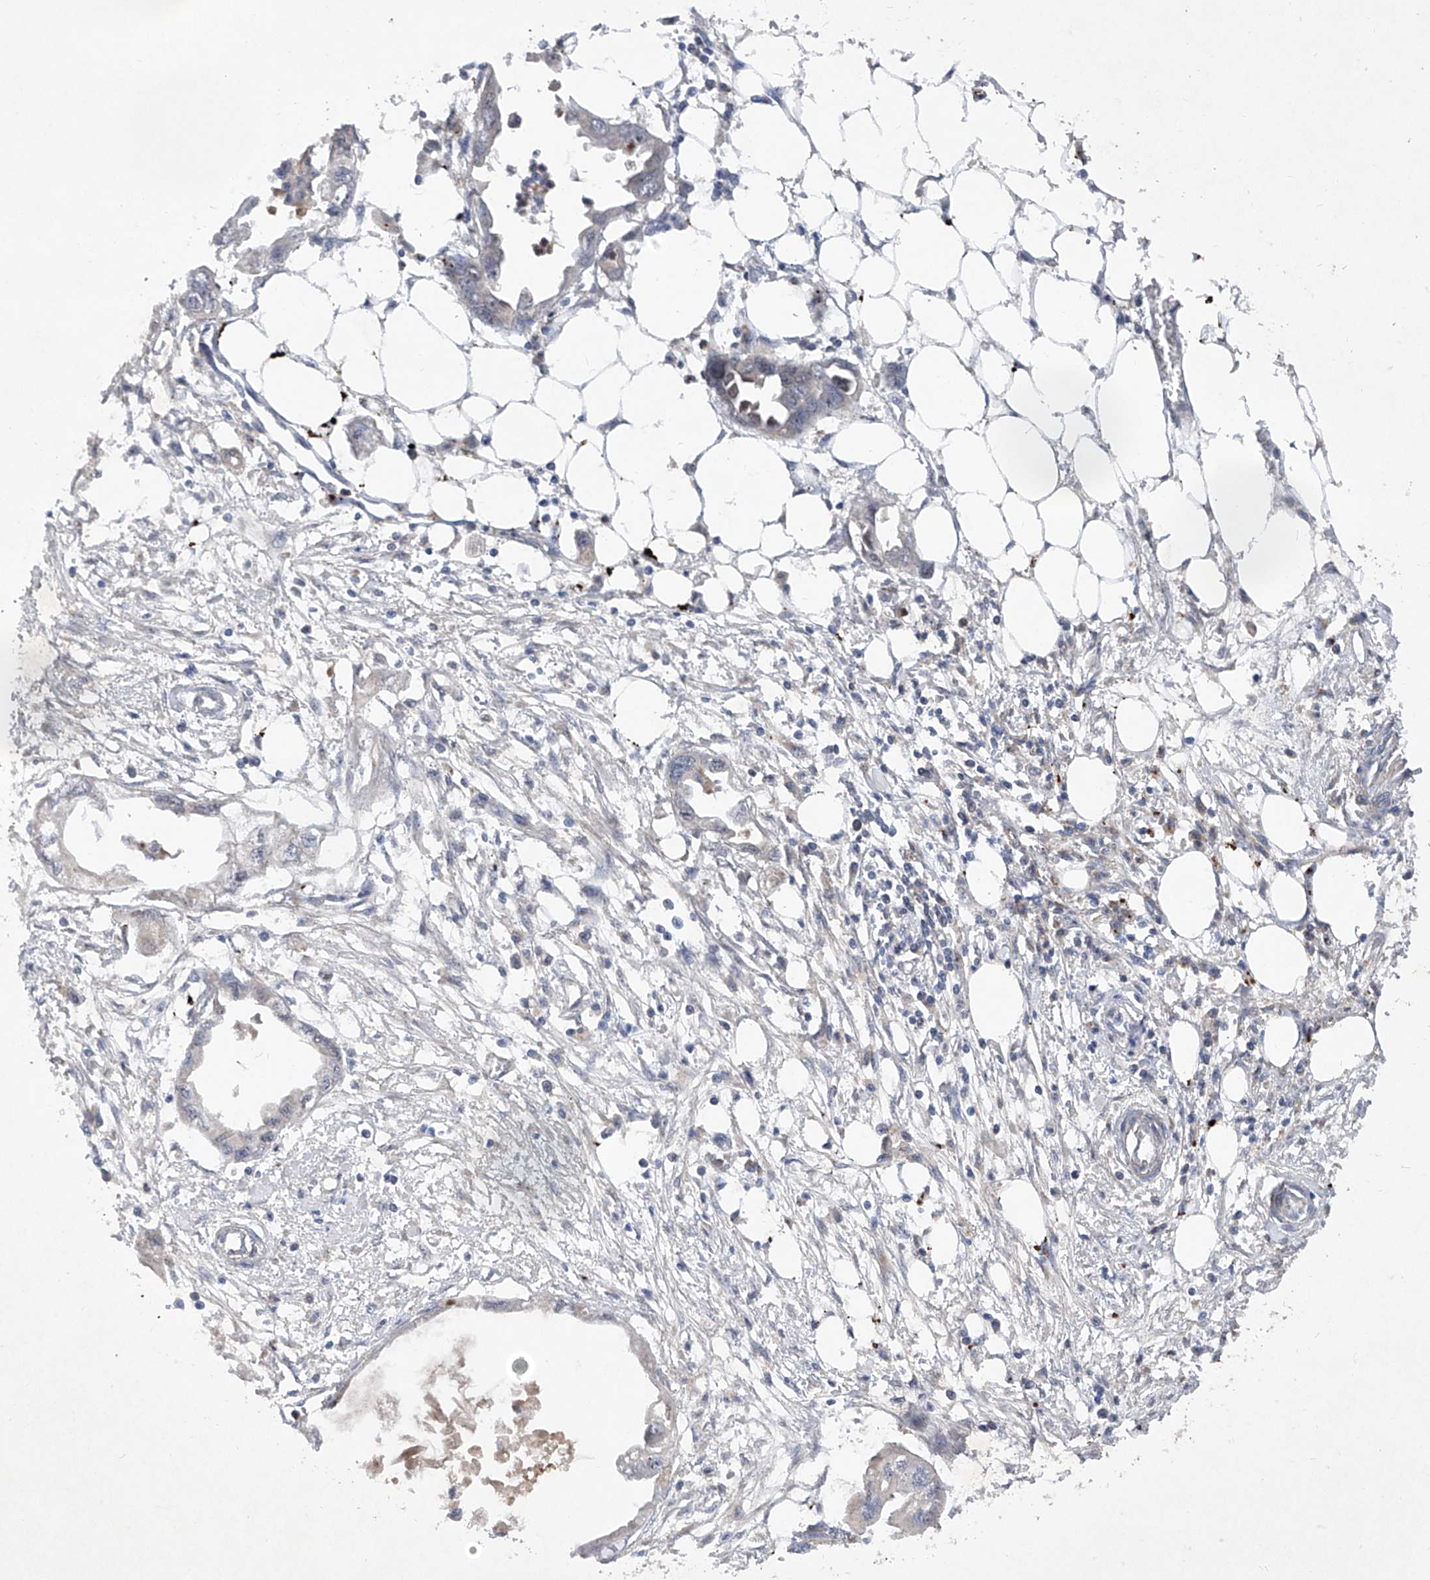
{"staining": {"intensity": "negative", "quantity": "none", "location": "none"}, "tissue": "endometrial cancer", "cell_type": "Tumor cells", "image_type": "cancer", "snomed": [{"axis": "morphology", "description": "Adenocarcinoma, NOS"}, {"axis": "morphology", "description": "Adenocarcinoma, metastatic, NOS"}, {"axis": "topography", "description": "Adipose tissue"}, {"axis": "topography", "description": "Endometrium"}], "caption": "Immunohistochemistry of endometrial cancer (adenocarcinoma) reveals no positivity in tumor cells. (DAB (3,3'-diaminobenzidine) immunohistochemistry (IHC), high magnification).", "gene": "FAM135A", "patient": {"sex": "female", "age": 67}}